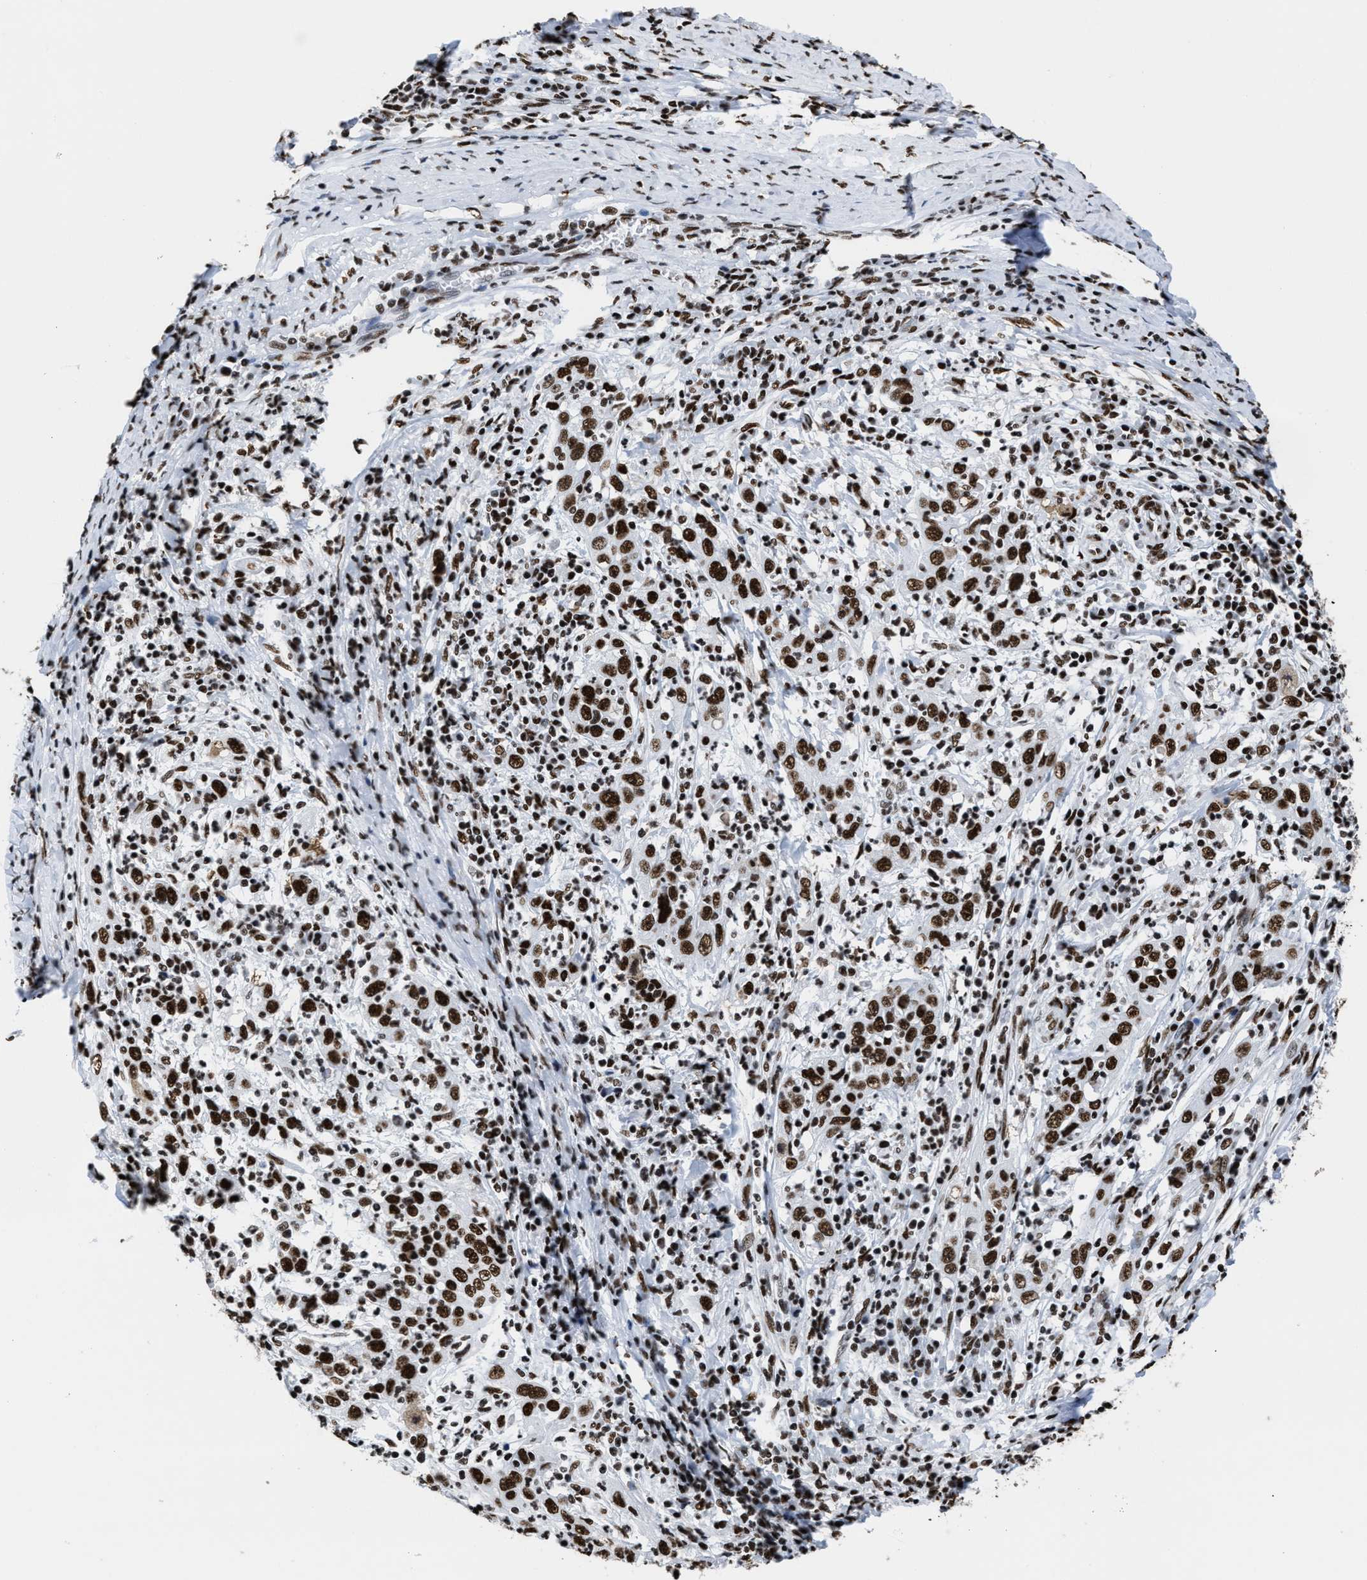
{"staining": {"intensity": "strong", "quantity": ">75%", "location": "nuclear"}, "tissue": "cervical cancer", "cell_type": "Tumor cells", "image_type": "cancer", "snomed": [{"axis": "morphology", "description": "Squamous cell carcinoma, NOS"}, {"axis": "topography", "description": "Cervix"}], "caption": "Immunohistochemistry (IHC) staining of squamous cell carcinoma (cervical), which demonstrates high levels of strong nuclear positivity in approximately >75% of tumor cells indicating strong nuclear protein positivity. The staining was performed using DAB (brown) for protein detection and nuclei were counterstained in hematoxylin (blue).", "gene": "SMARCC2", "patient": {"sex": "female", "age": 46}}